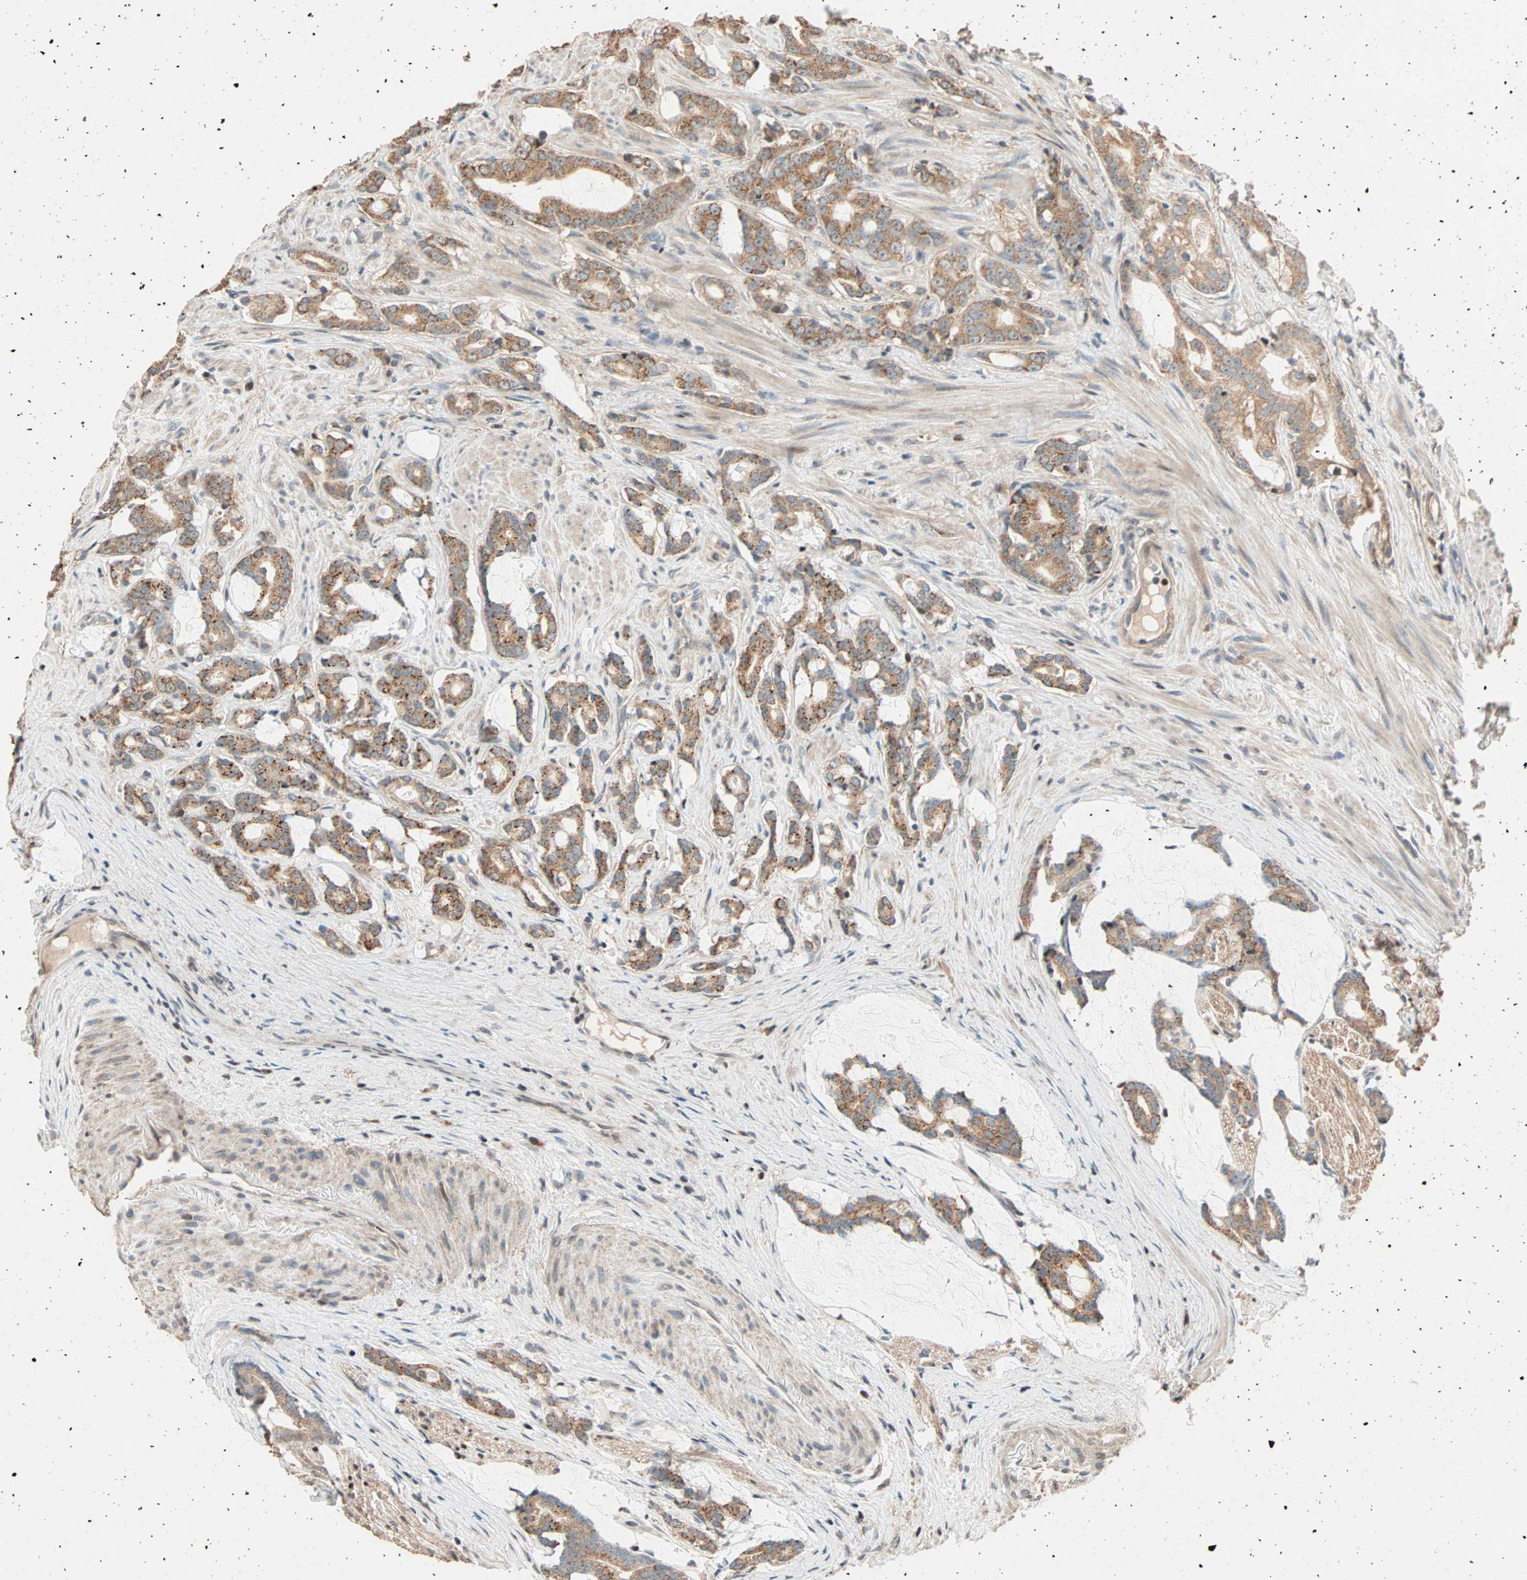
{"staining": {"intensity": "moderate", "quantity": ">75%", "location": "cytoplasmic/membranous"}, "tissue": "prostate cancer", "cell_type": "Tumor cells", "image_type": "cancer", "snomed": [{"axis": "morphology", "description": "Adenocarcinoma, Low grade"}, {"axis": "topography", "description": "Prostate"}], "caption": "High-magnification brightfield microscopy of low-grade adenocarcinoma (prostate) stained with DAB (brown) and counterstained with hematoxylin (blue). tumor cells exhibit moderate cytoplasmic/membranous positivity is identified in about>75% of cells.", "gene": "HECW1", "patient": {"sex": "male", "age": 58}}